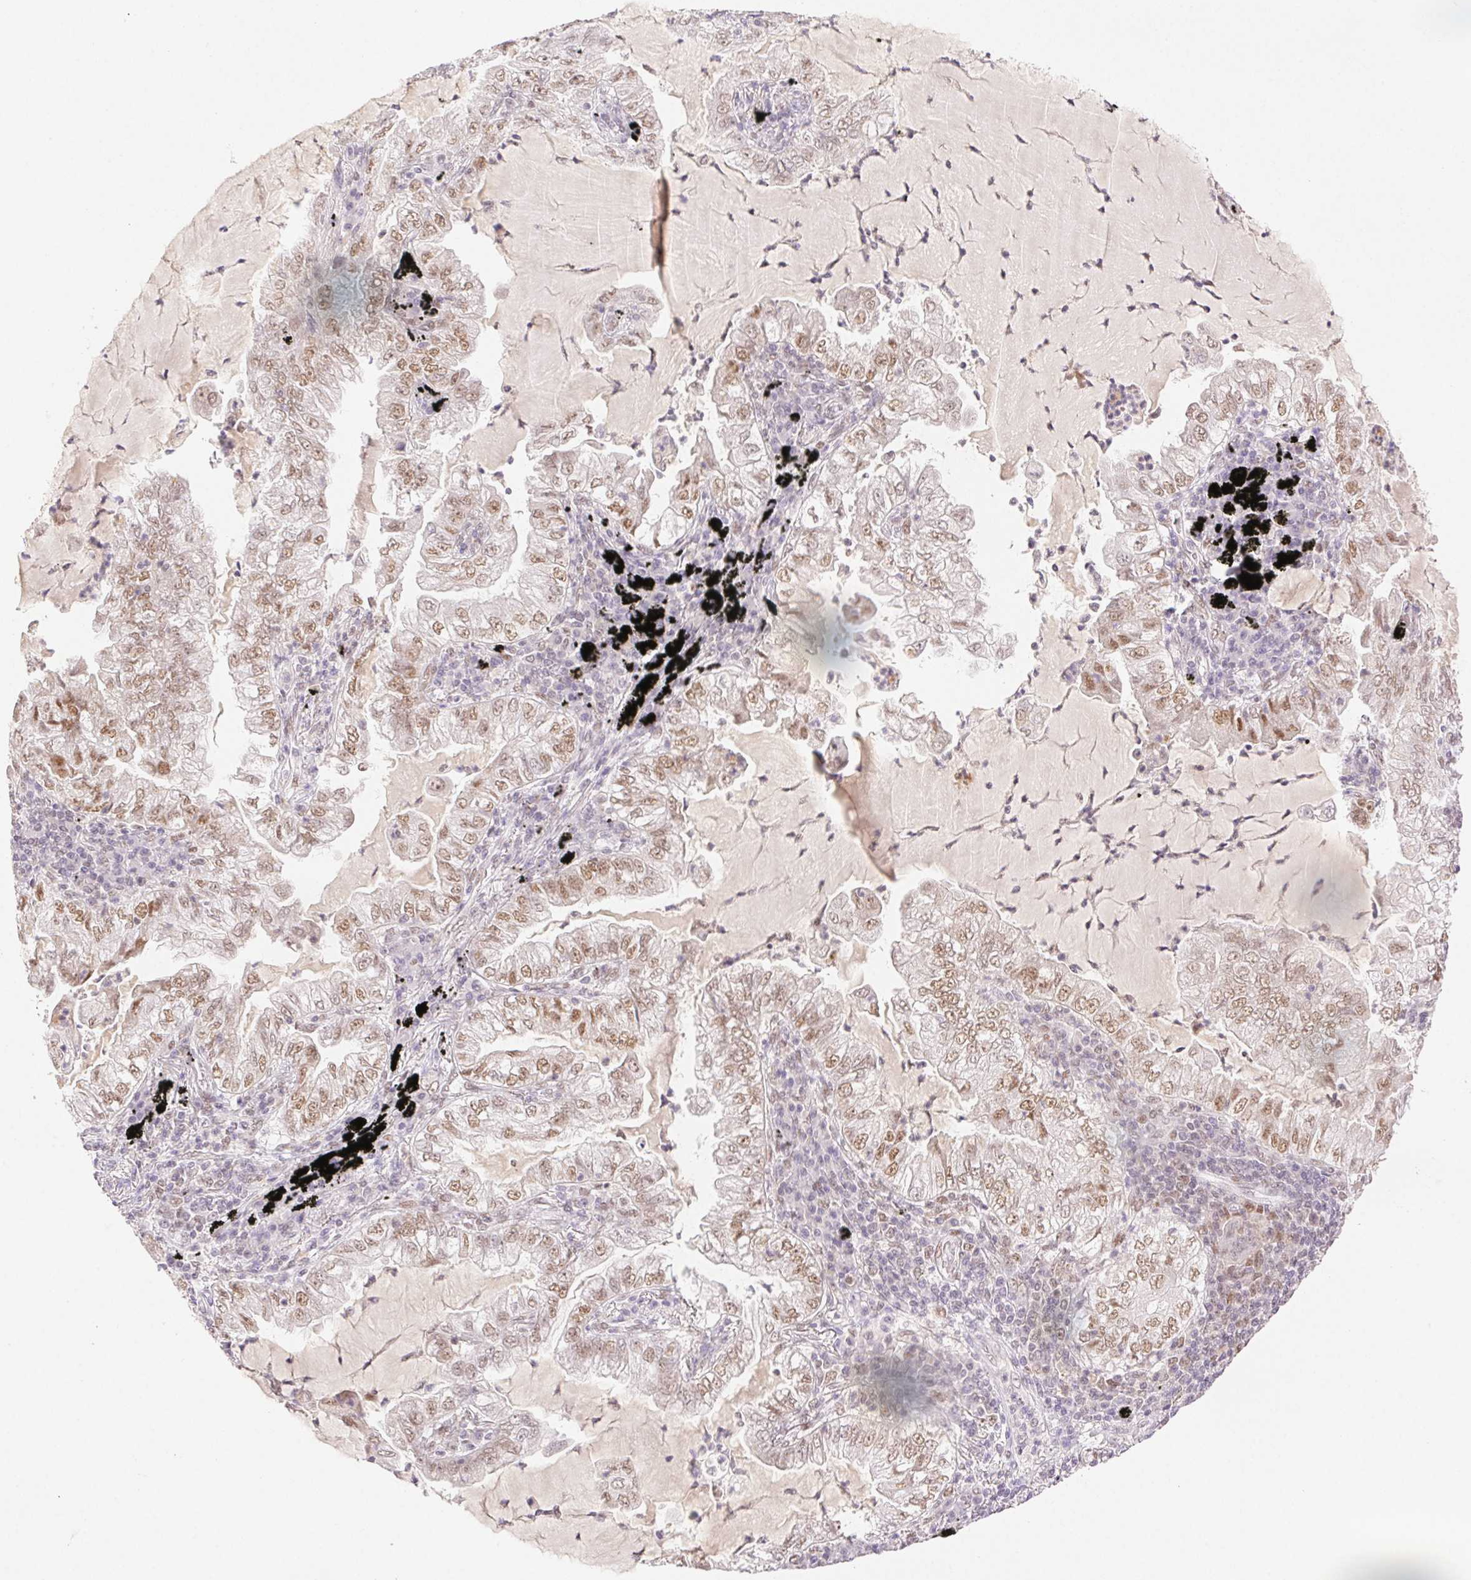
{"staining": {"intensity": "moderate", "quantity": ">75%", "location": "nuclear"}, "tissue": "lung cancer", "cell_type": "Tumor cells", "image_type": "cancer", "snomed": [{"axis": "morphology", "description": "Adenocarcinoma, NOS"}, {"axis": "topography", "description": "Lung"}], "caption": "Lung cancer (adenocarcinoma) stained with a brown dye displays moderate nuclear positive expression in about >75% of tumor cells.", "gene": "H2AZ2", "patient": {"sex": "female", "age": 73}}